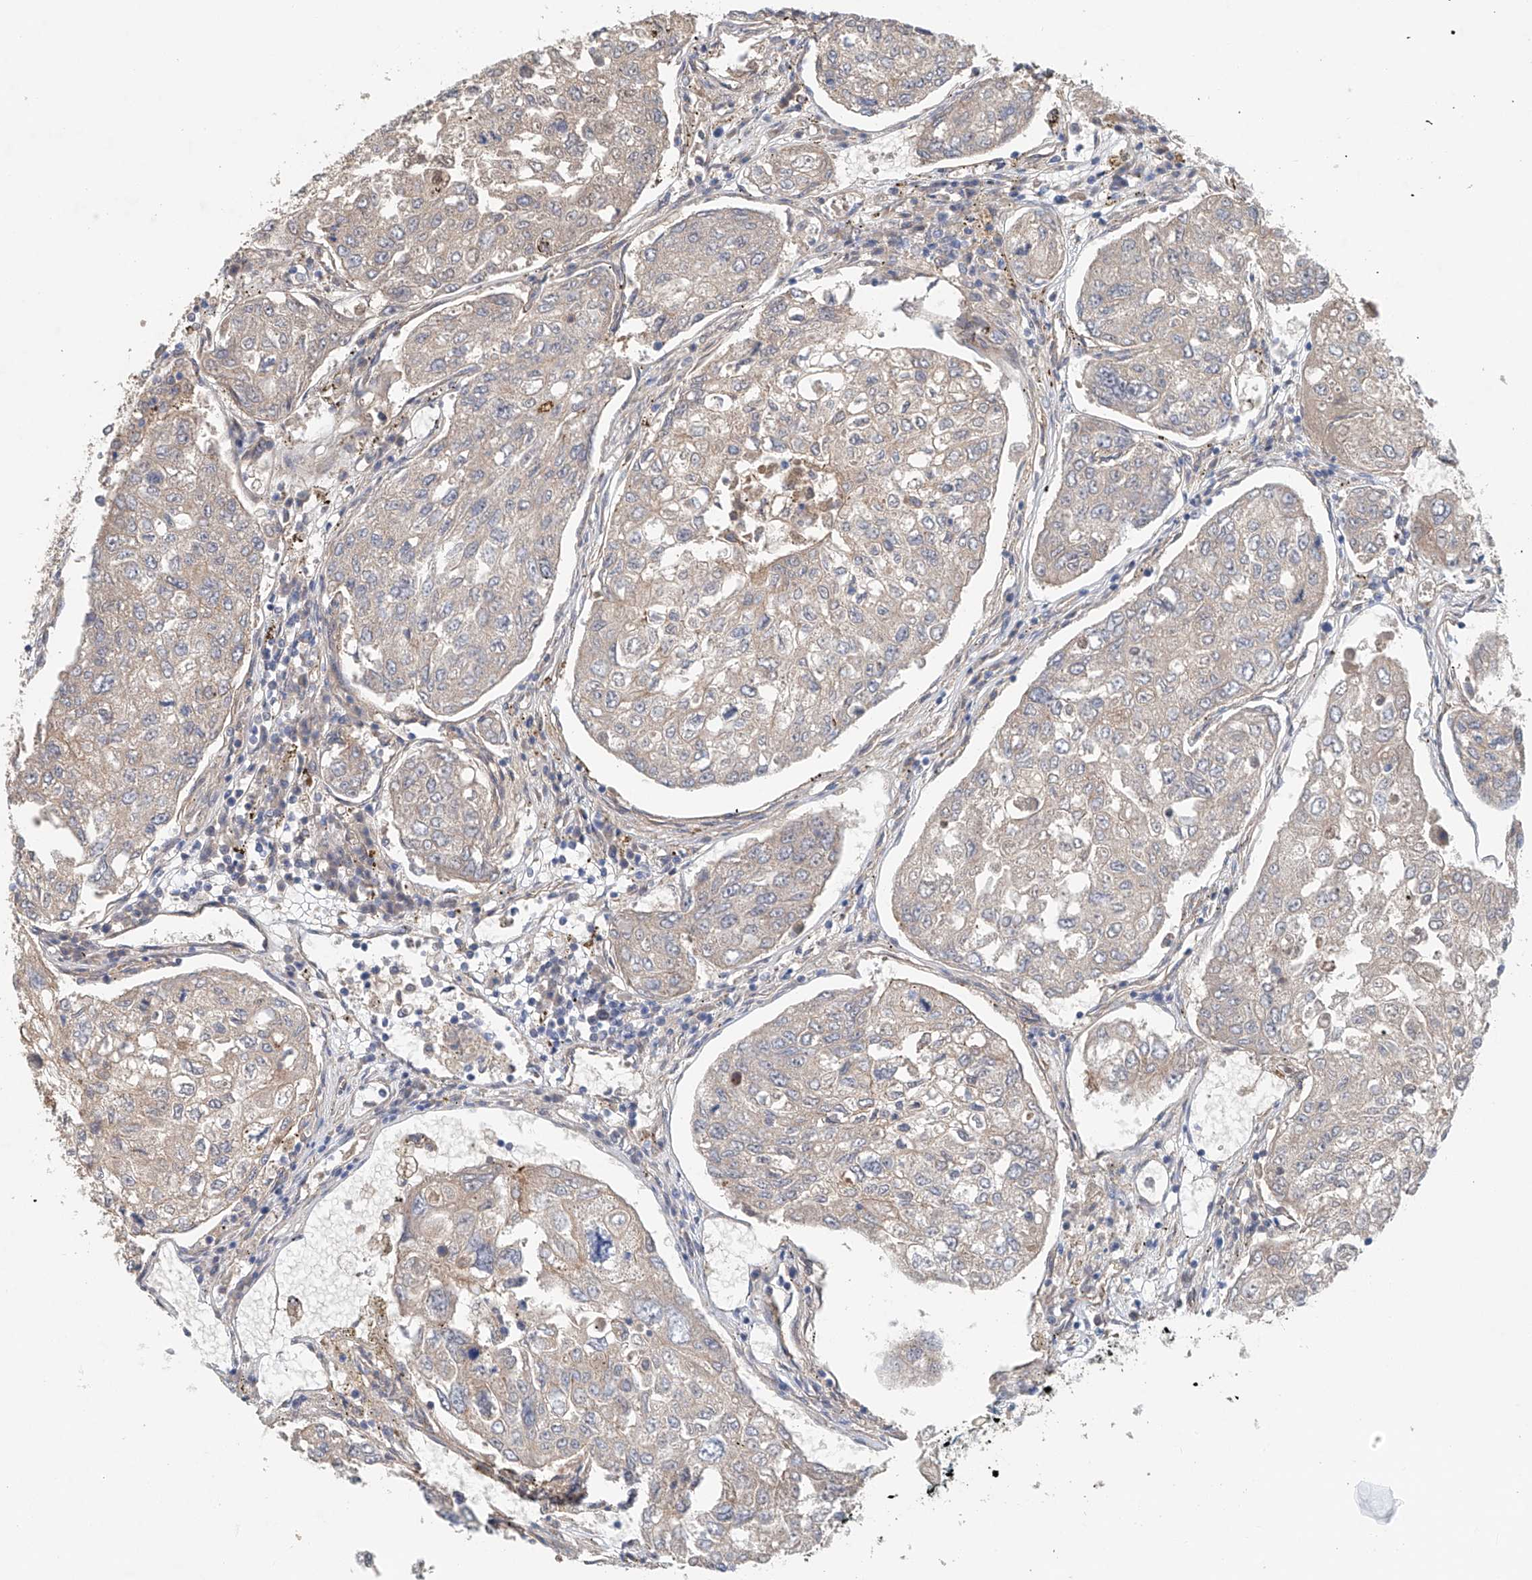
{"staining": {"intensity": "weak", "quantity": "<25%", "location": "cytoplasmic/membranous"}, "tissue": "urothelial cancer", "cell_type": "Tumor cells", "image_type": "cancer", "snomed": [{"axis": "morphology", "description": "Urothelial carcinoma, High grade"}, {"axis": "topography", "description": "Lymph node"}, {"axis": "topography", "description": "Urinary bladder"}], "caption": "IHC of urothelial cancer shows no staining in tumor cells.", "gene": "FRYL", "patient": {"sex": "male", "age": 51}}